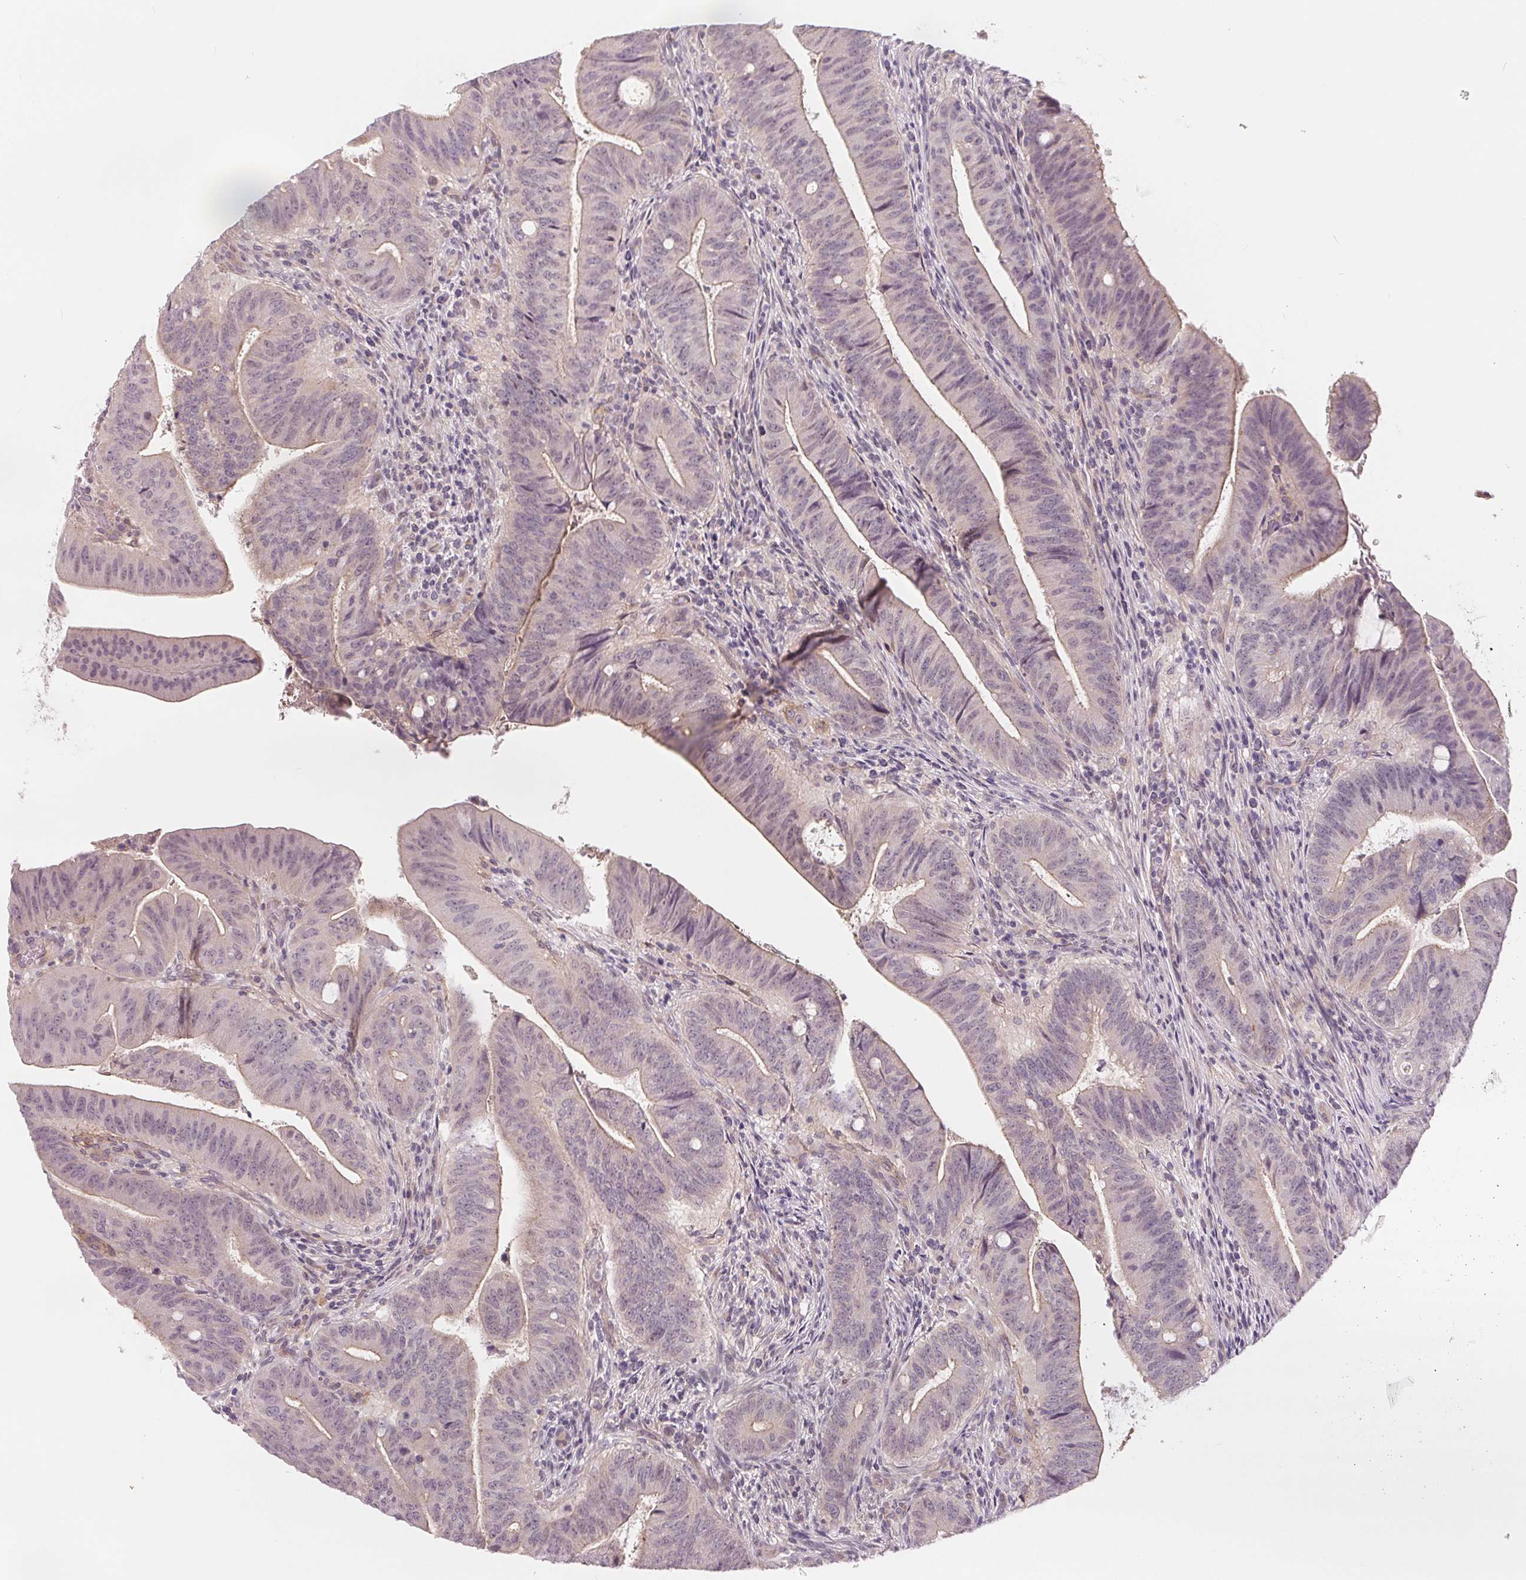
{"staining": {"intensity": "negative", "quantity": "none", "location": "none"}, "tissue": "colorectal cancer", "cell_type": "Tumor cells", "image_type": "cancer", "snomed": [{"axis": "morphology", "description": "Adenocarcinoma, NOS"}, {"axis": "topography", "description": "Colon"}], "caption": "Protein analysis of colorectal cancer exhibits no significant positivity in tumor cells. The staining was performed using DAB to visualize the protein expression in brown, while the nuclei were stained in blue with hematoxylin (Magnification: 20x).", "gene": "CFC1", "patient": {"sex": "female", "age": 43}}